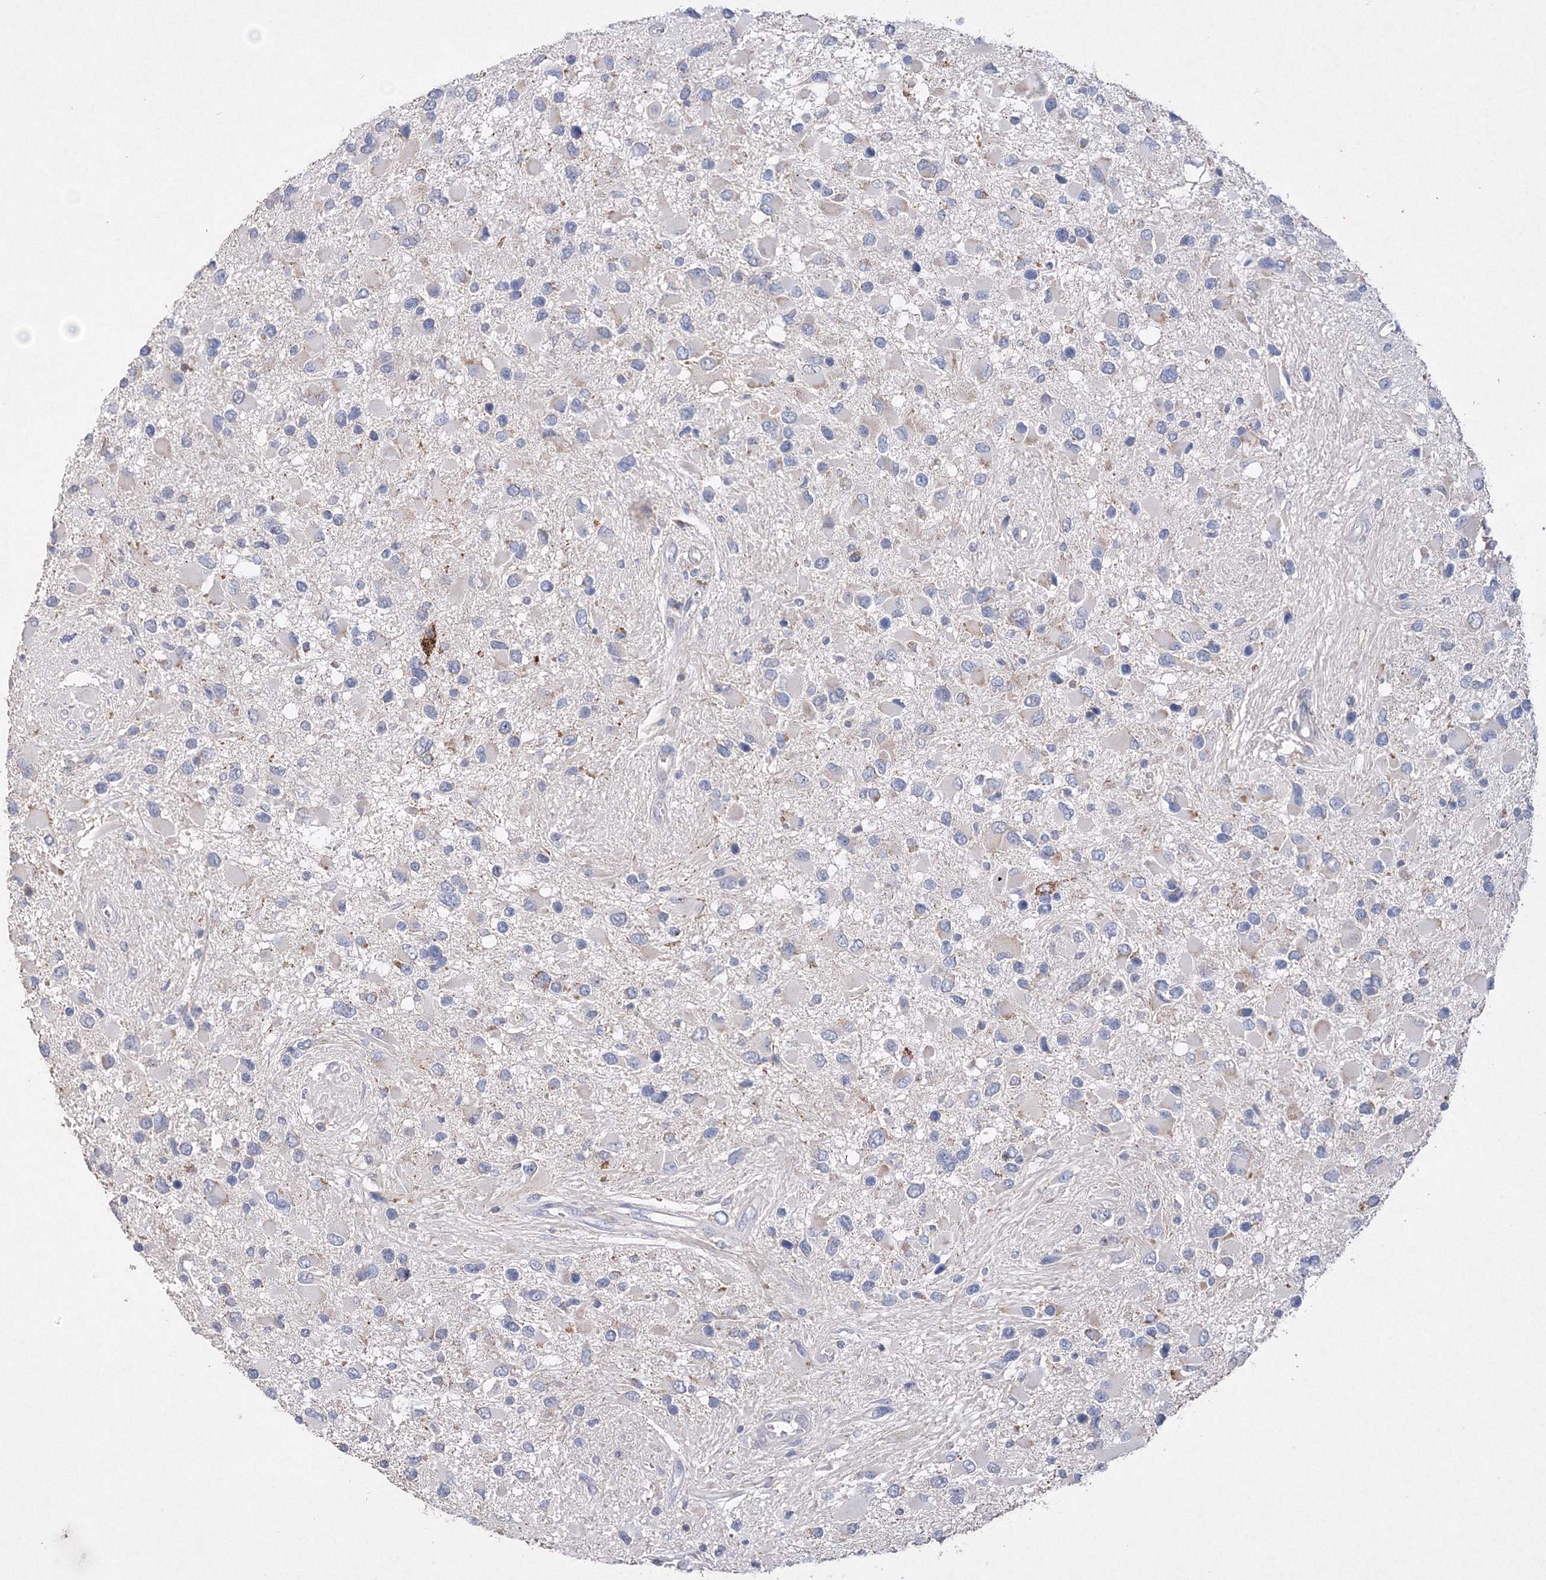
{"staining": {"intensity": "negative", "quantity": "none", "location": "none"}, "tissue": "glioma", "cell_type": "Tumor cells", "image_type": "cancer", "snomed": [{"axis": "morphology", "description": "Glioma, malignant, High grade"}, {"axis": "topography", "description": "Brain"}], "caption": "An immunohistochemistry histopathology image of glioma is shown. There is no staining in tumor cells of glioma.", "gene": "GLS", "patient": {"sex": "male", "age": 53}}